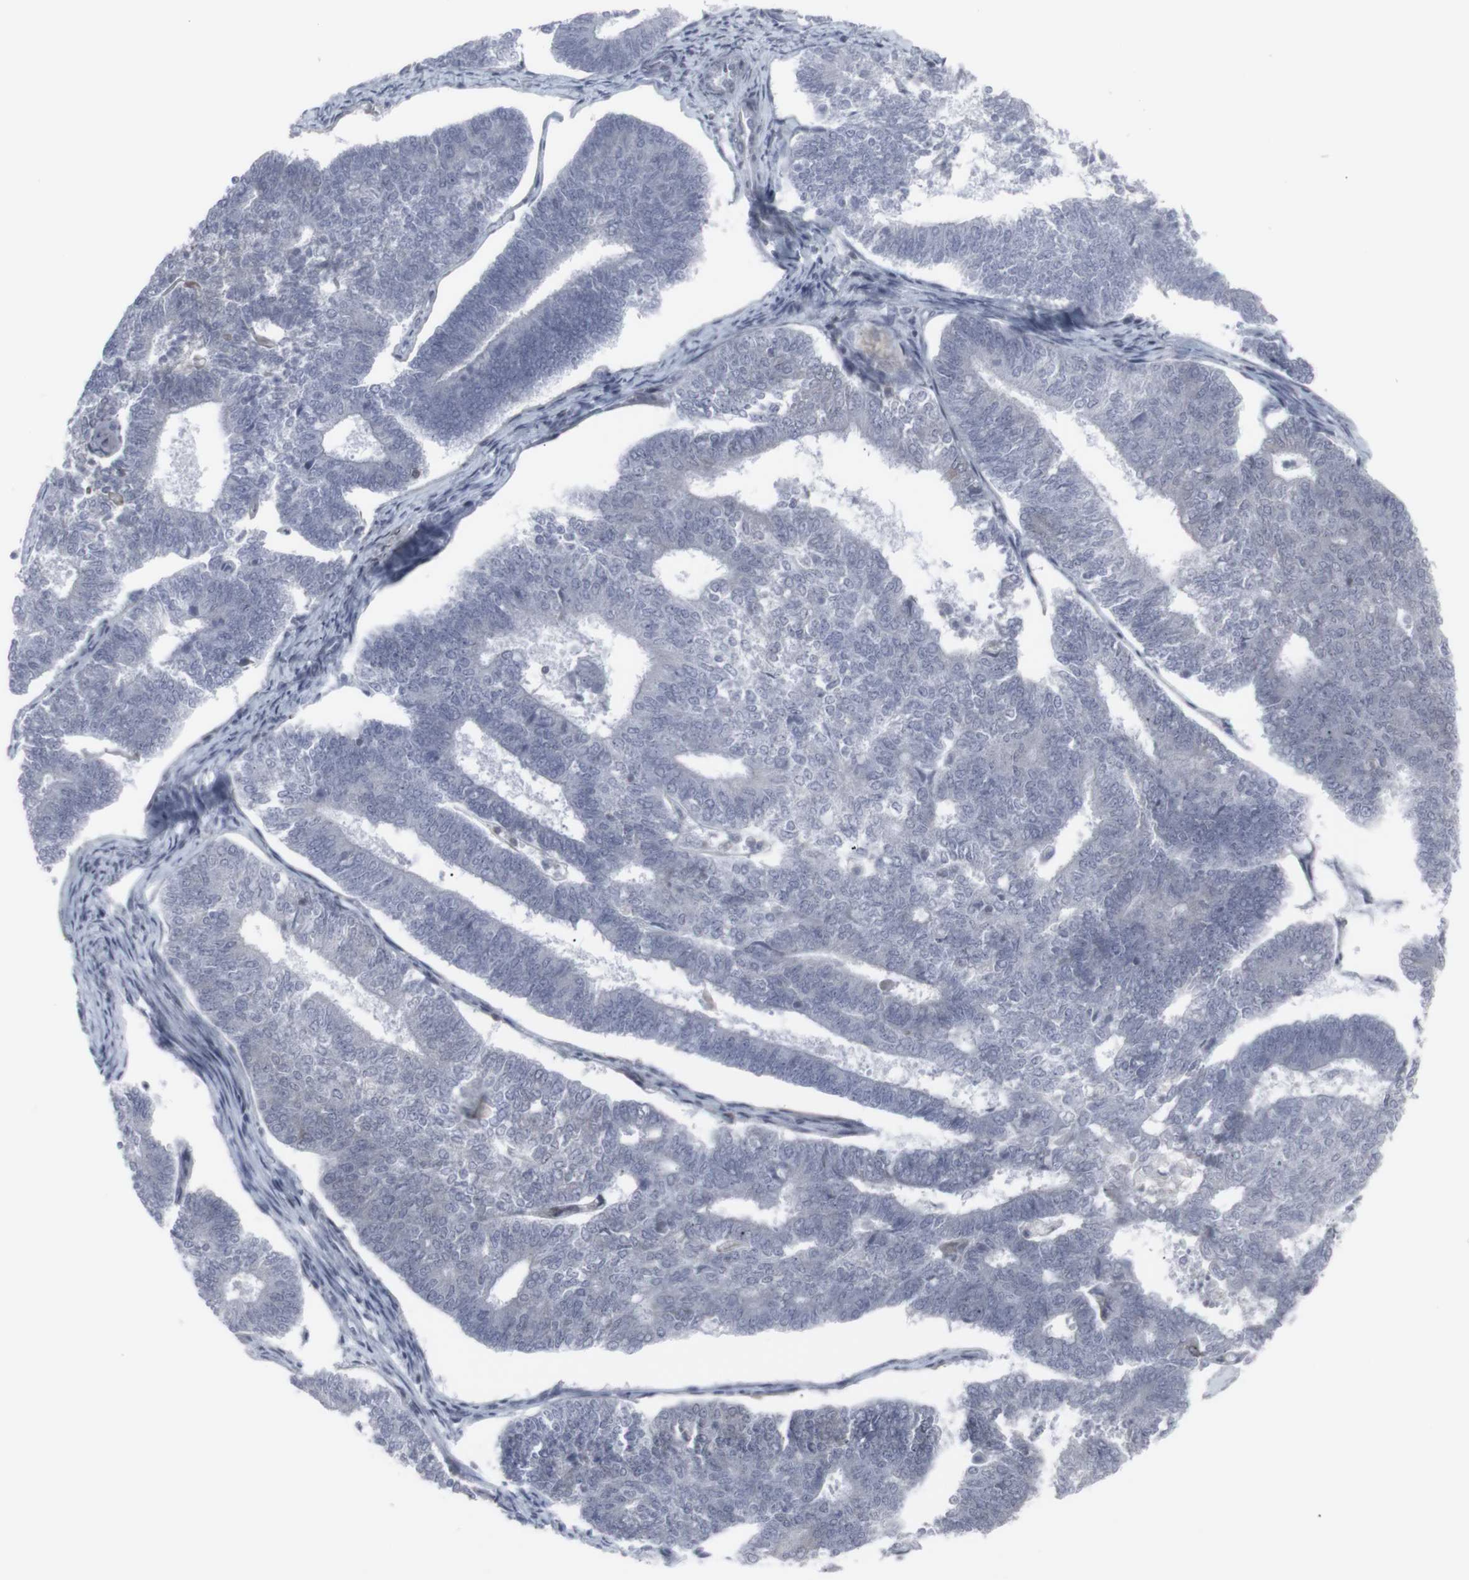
{"staining": {"intensity": "negative", "quantity": "none", "location": "none"}, "tissue": "endometrial cancer", "cell_type": "Tumor cells", "image_type": "cancer", "snomed": [{"axis": "morphology", "description": "Adenocarcinoma, NOS"}, {"axis": "topography", "description": "Endometrium"}], "caption": "The histopathology image displays no staining of tumor cells in endometrial adenocarcinoma. The staining is performed using DAB brown chromogen with nuclei counter-stained in using hematoxylin.", "gene": "APOBEC2", "patient": {"sex": "female", "age": 70}}